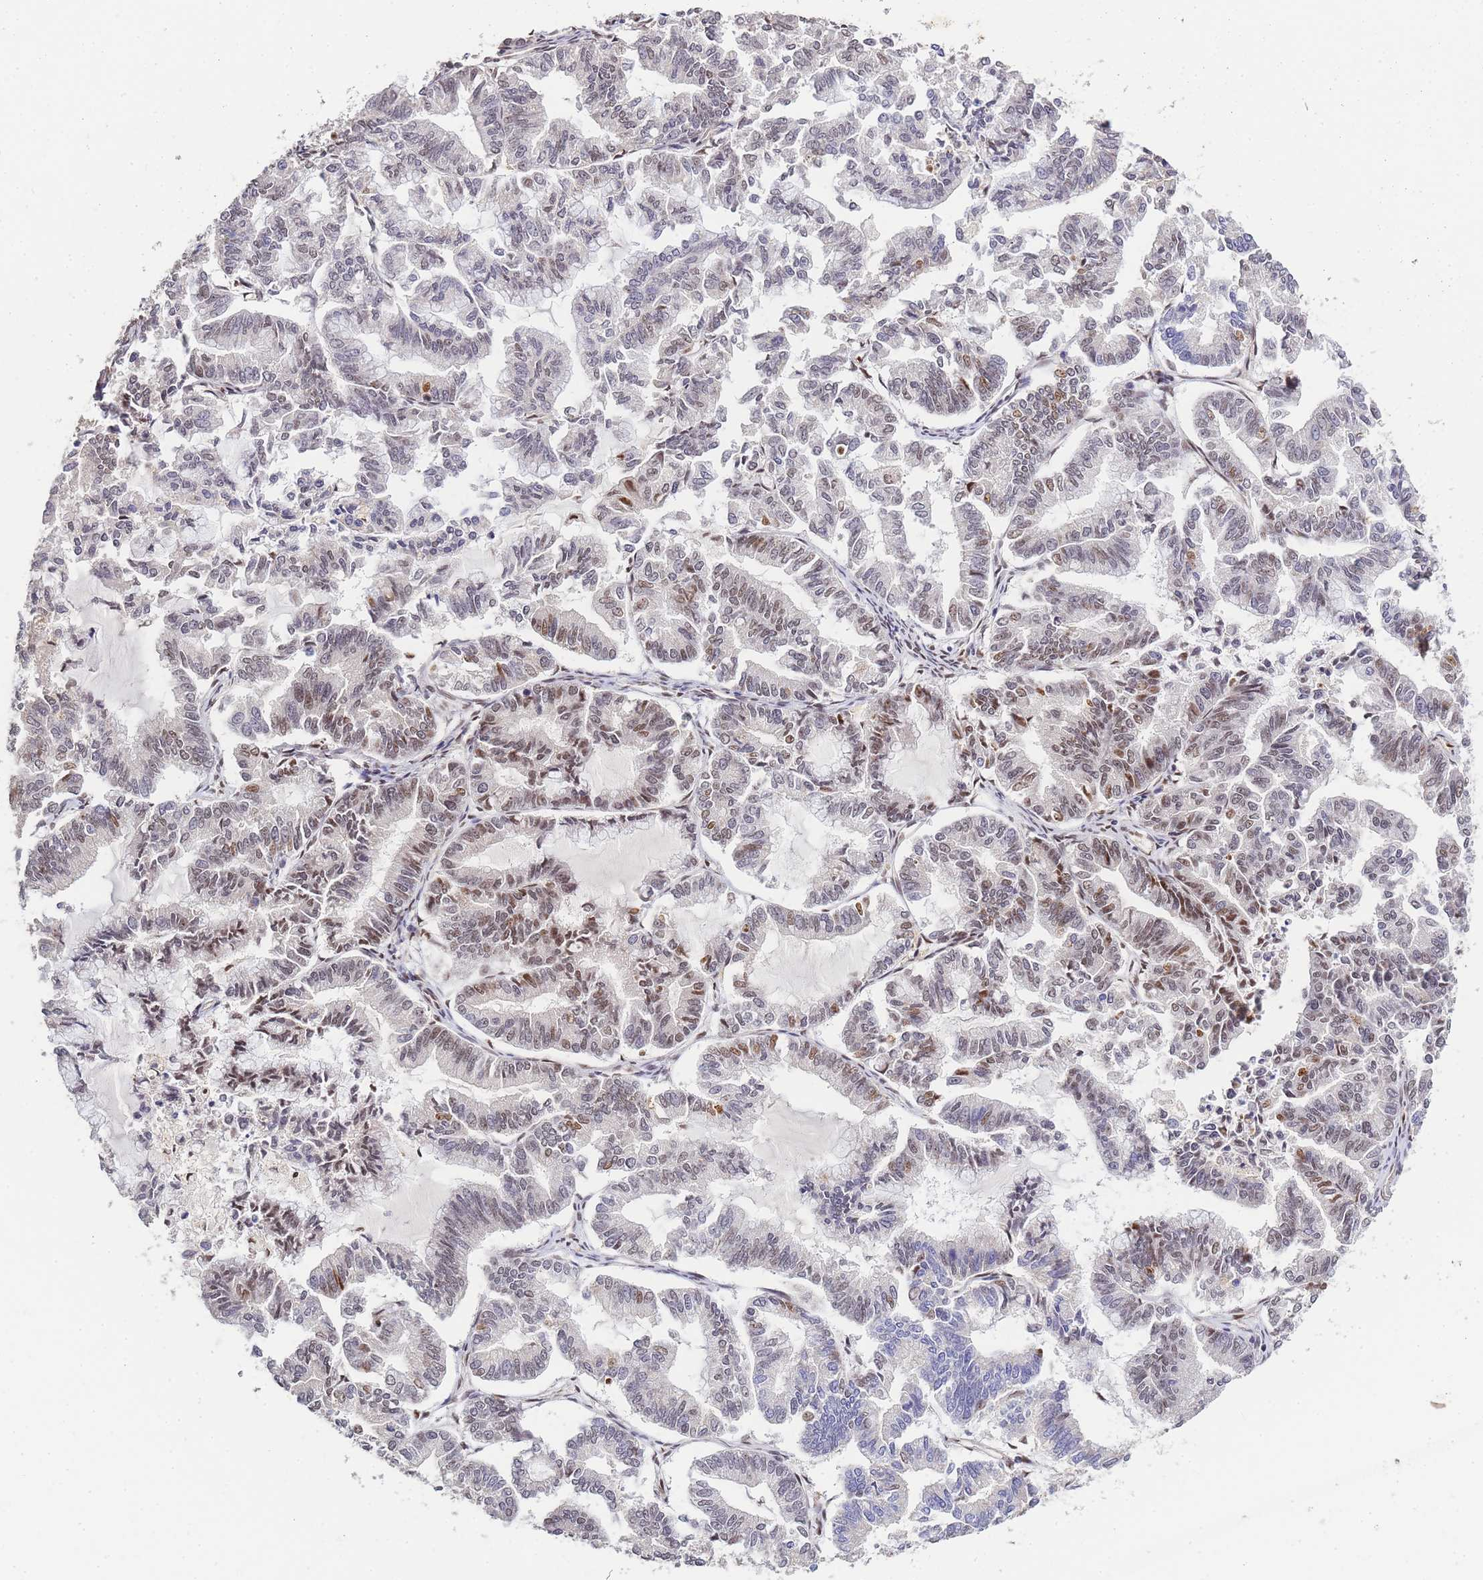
{"staining": {"intensity": "moderate", "quantity": "<25%", "location": "nuclear"}, "tissue": "endometrial cancer", "cell_type": "Tumor cells", "image_type": "cancer", "snomed": [{"axis": "morphology", "description": "Adenocarcinoma, NOS"}, {"axis": "topography", "description": "Endometrium"}], "caption": "Brown immunohistochemical staining in human endometrial cancer (adenocarcinoma) exhibits moderate nuclear positivity in about <25% of tumor cells. (DAB = brown stain, brightfield microscopy at high magnification).", "gene": "PRKDC", "patient": {"sex": "female", "age": 79}}